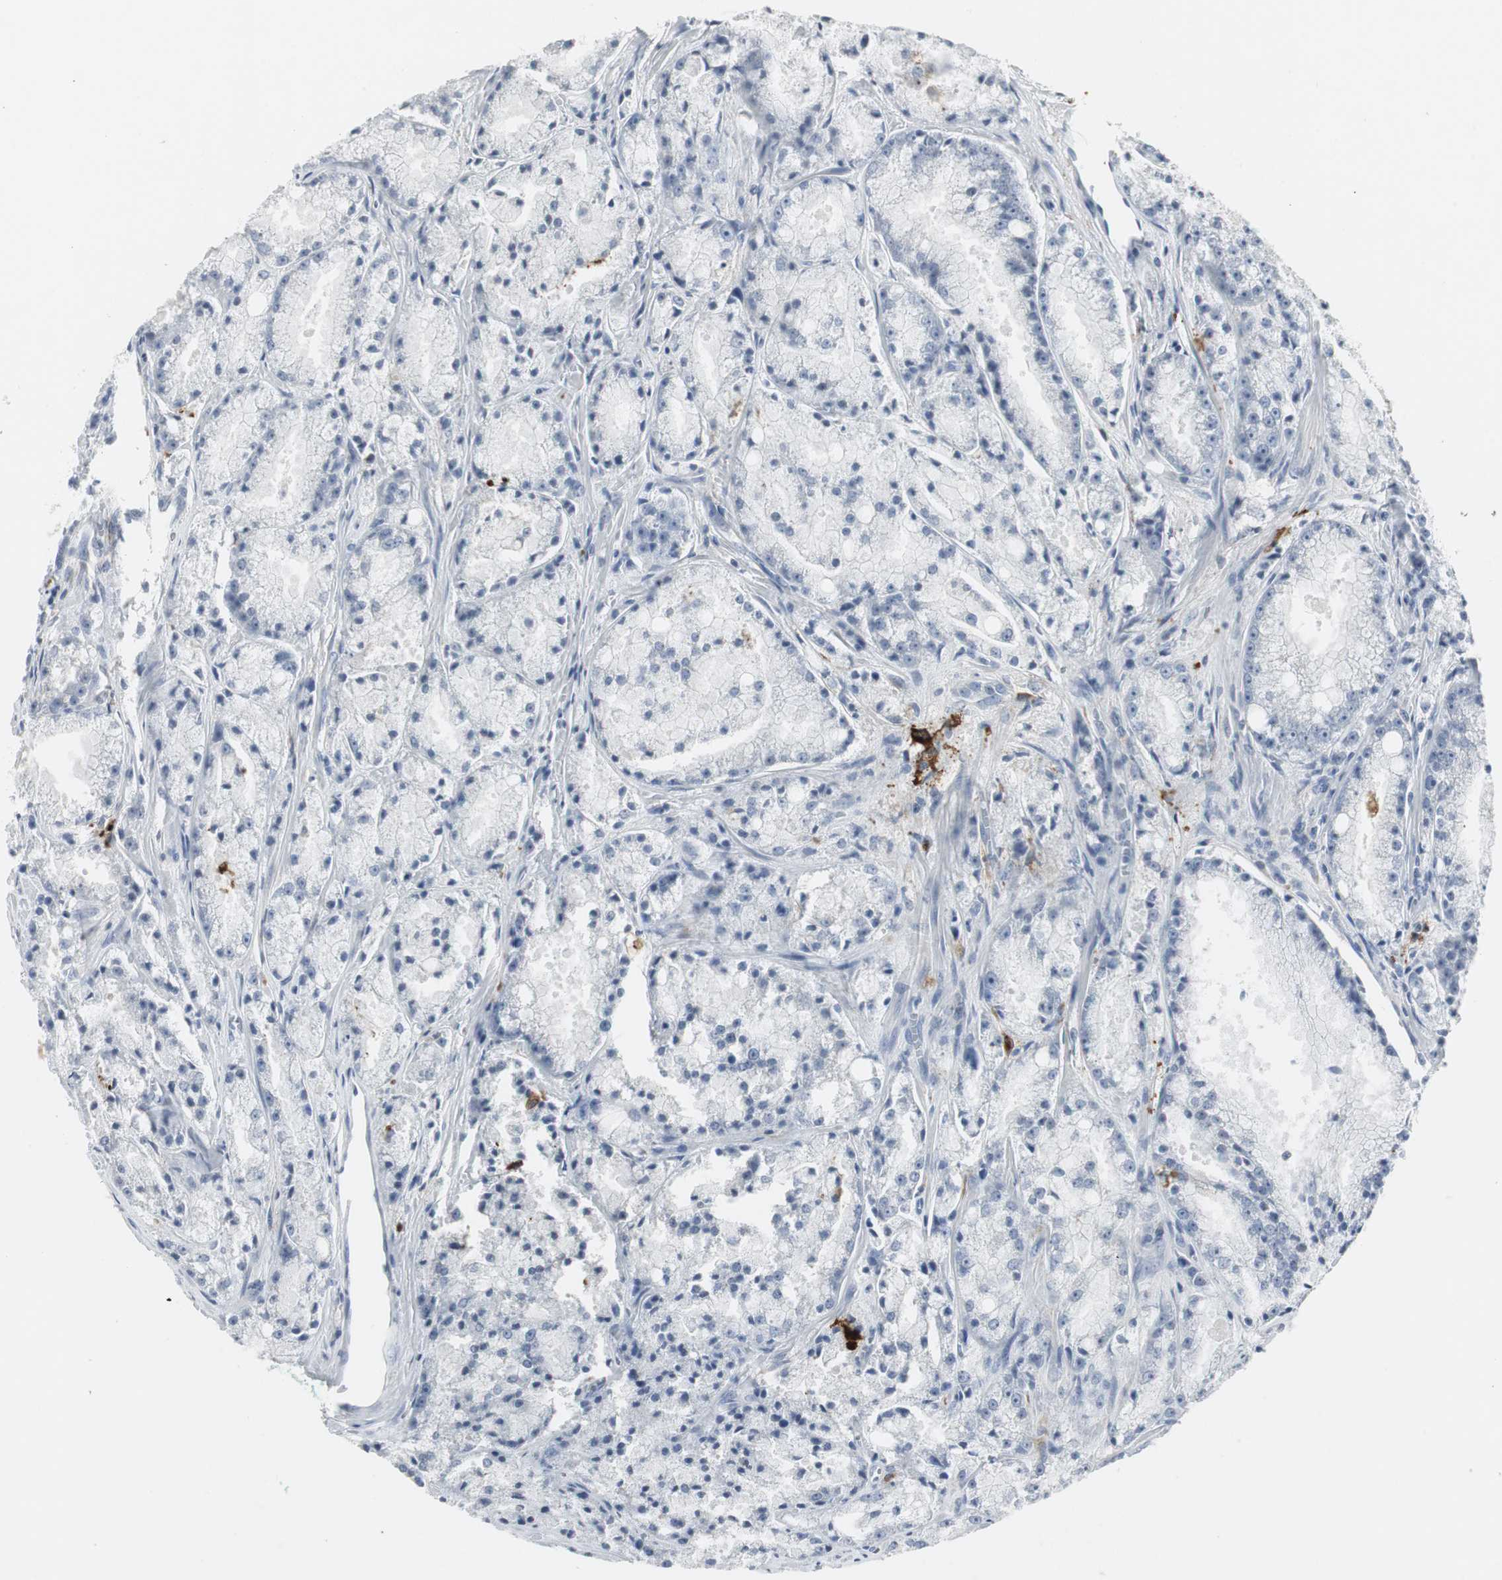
{"staining": {"intensity": "negative", "quantity": "none", "location": "none"}, "tissue": "prostate cancer", "cell_type": "Tumor cells", "image_type": "cancer", "snomed": [{"axis": "morphology", "description": "Adenocarcinoma, Low grade"}, {"axis": "topography", "description": "Prostate"}], "caption": "The IHC photomicrograph has no significant staining in tumor cells of prostate cancer tissue.", "gene": "PI15", "patient": {"sex": "male", "age": 64}}